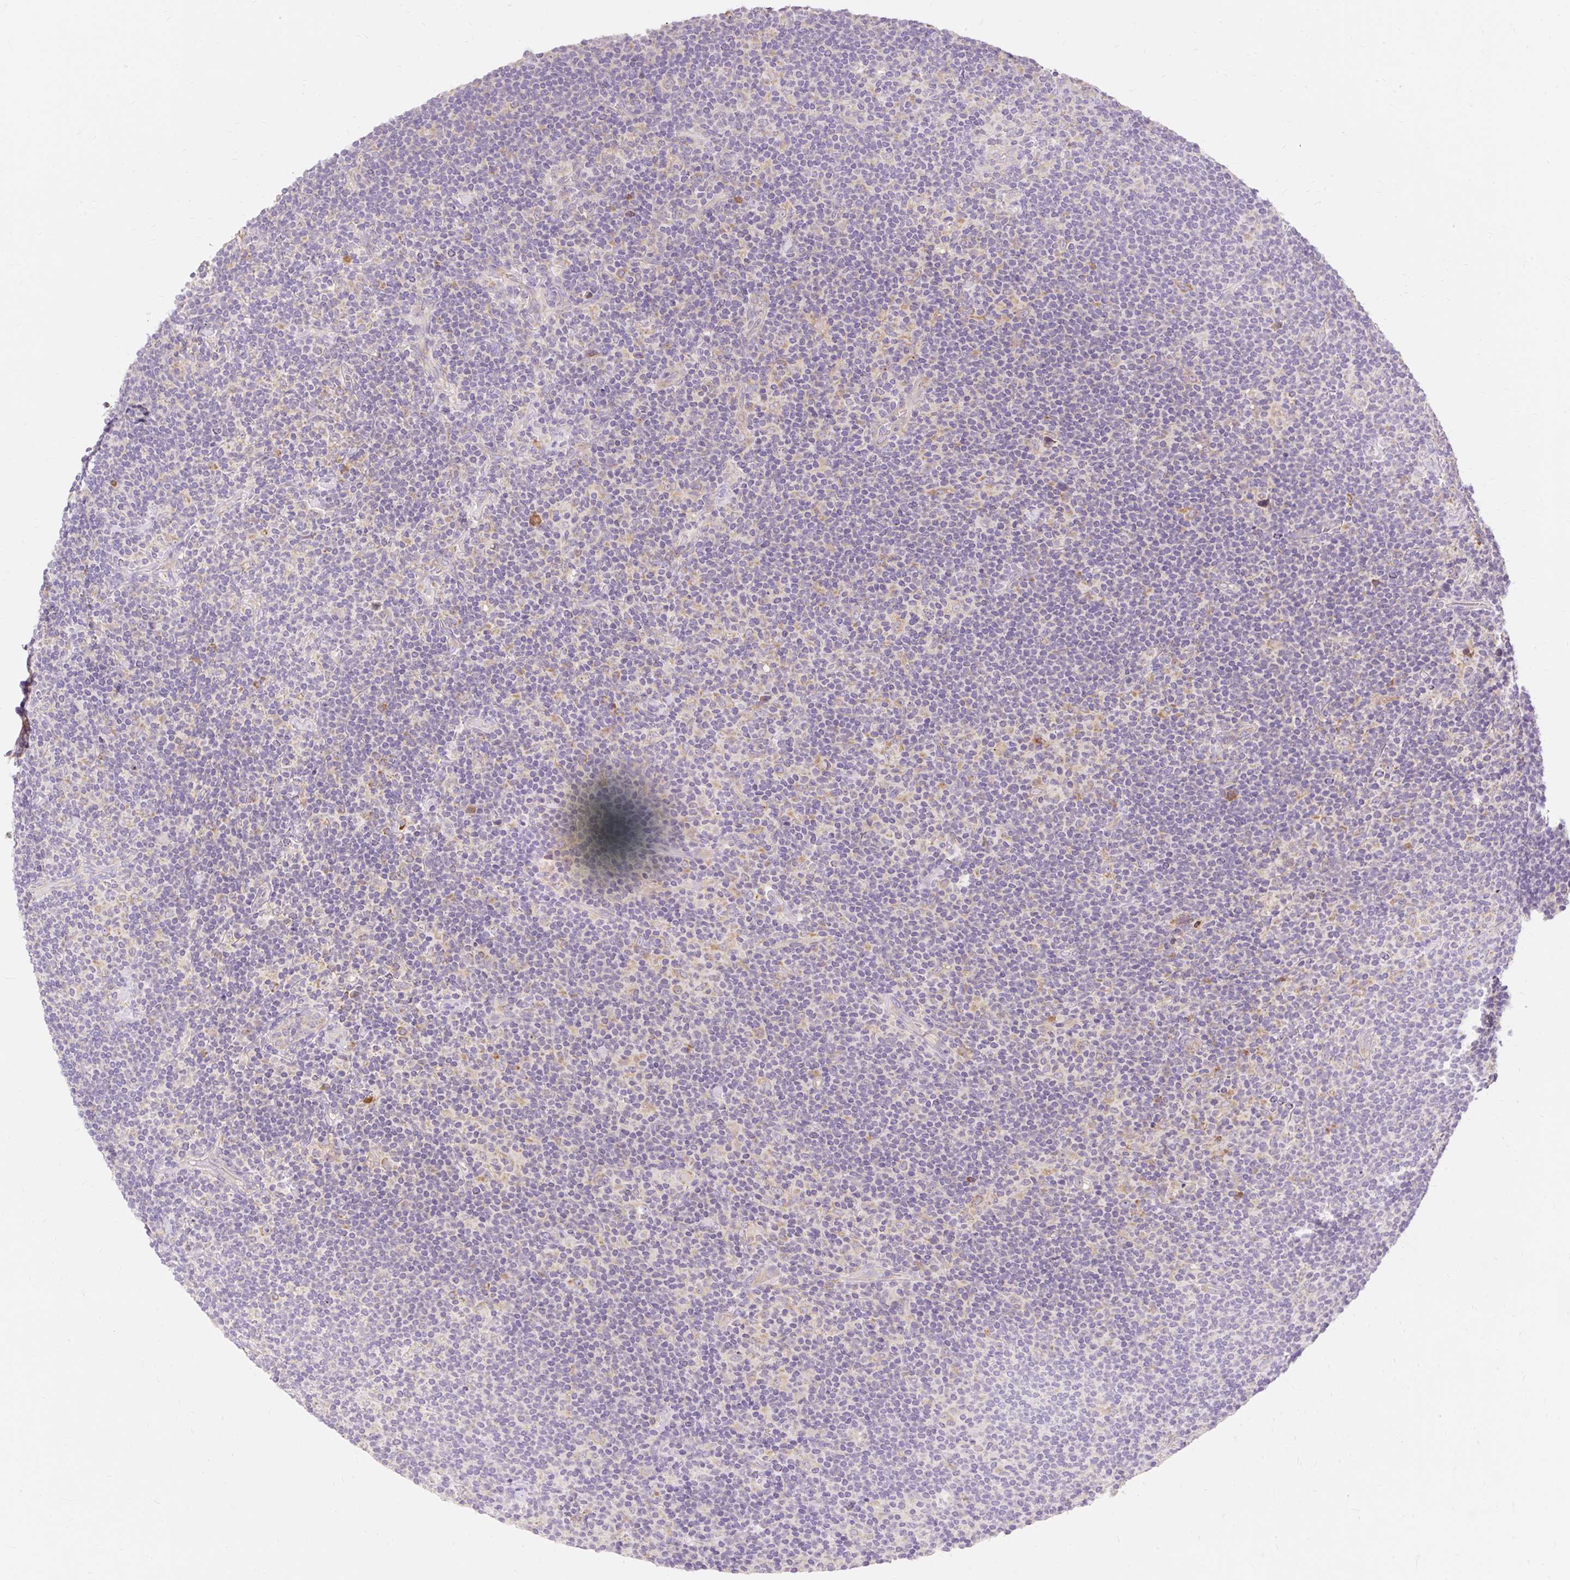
{"staining": {"intensity": "moderate", "quantity": "<25%", "location": "cytoplasmic/membranous"}, "tissue": "lymphoma", "cell_type": "Tumor cells", "image_type": "cancer", "snomed": [{"axis": "morphology", "description": "Hodgkin's disease, NOS"}, {"axis": "topography", "description": "Lymph node"}], "caption": "Immunohistochemistry (IHC) histopathology image of human Hodgkin's disease stained for a protein (brown), which shows low levels of moderate cytoplasmic/membranous staining in about <25% of tumor cells.", "gene": "SEC63", "patient": {"sex": "female", "age": 57}}